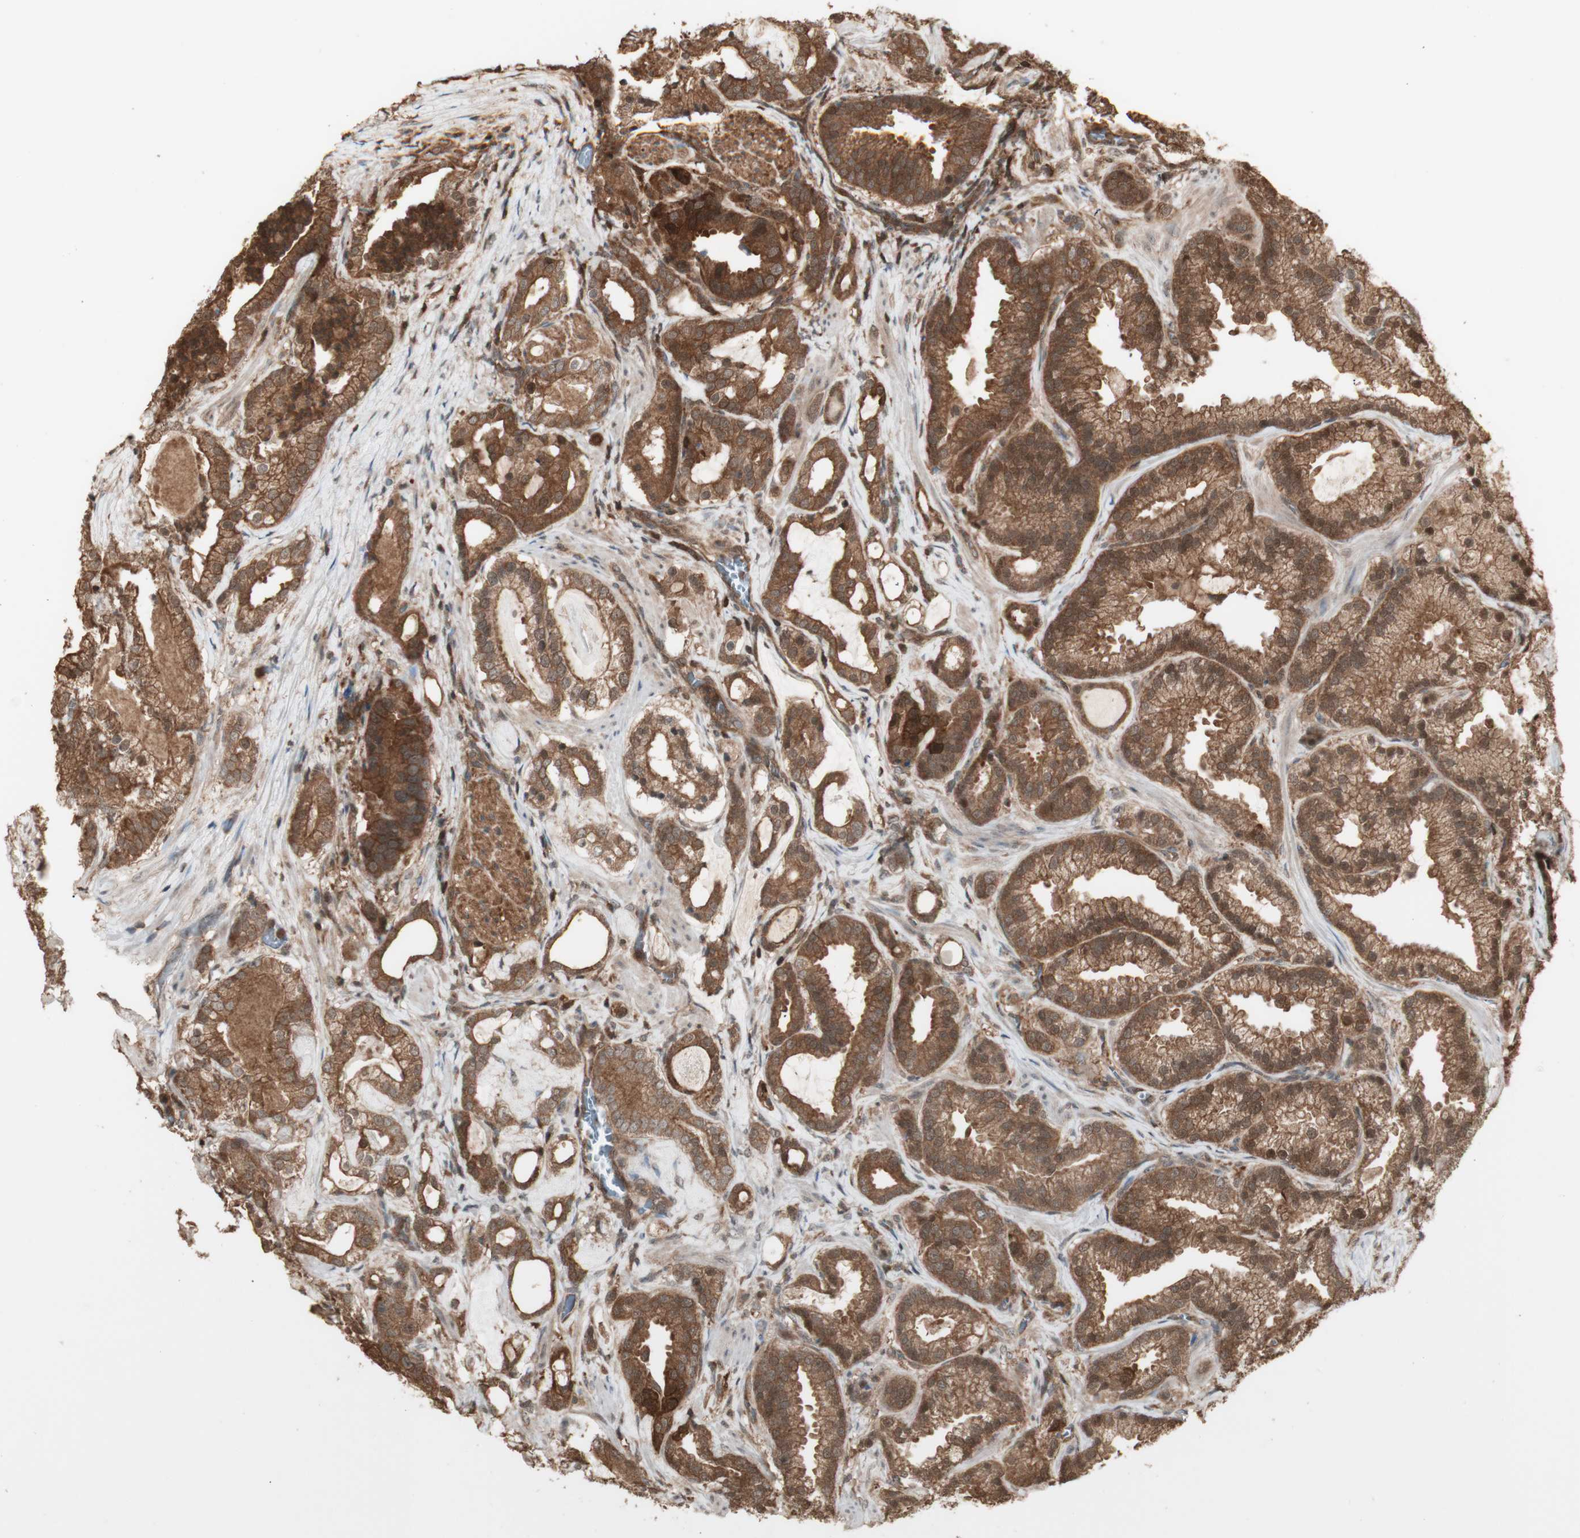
{"staining": {"intensity": "strong", "quantity": ">75%", "location": "cytoplasmic/membranous,nuclear"}, "tissue": "prostate cancer", "cell_type": "Tumor cells", "image_type": "cancer", "snomed": [{"axis": "morphology", "description": "Adenocarcinoma, Low grade"}, {"axis": "topography", "description": "Prostate"}], "caption": "An immunohistochemistry (IHC) image of tumor tissue is shown. Protein staining in brown highlights strong cytoplasmic/membranous and nuclear positivity in low-grade adenocarcinoma (prostate) within tumor cells. (DAB (3,3'-diaminobenzidine) IHC with brightfield microscopy, high magnification).", "gene": "YWHAB", "patient": {"sex": "male", "age": 59}}